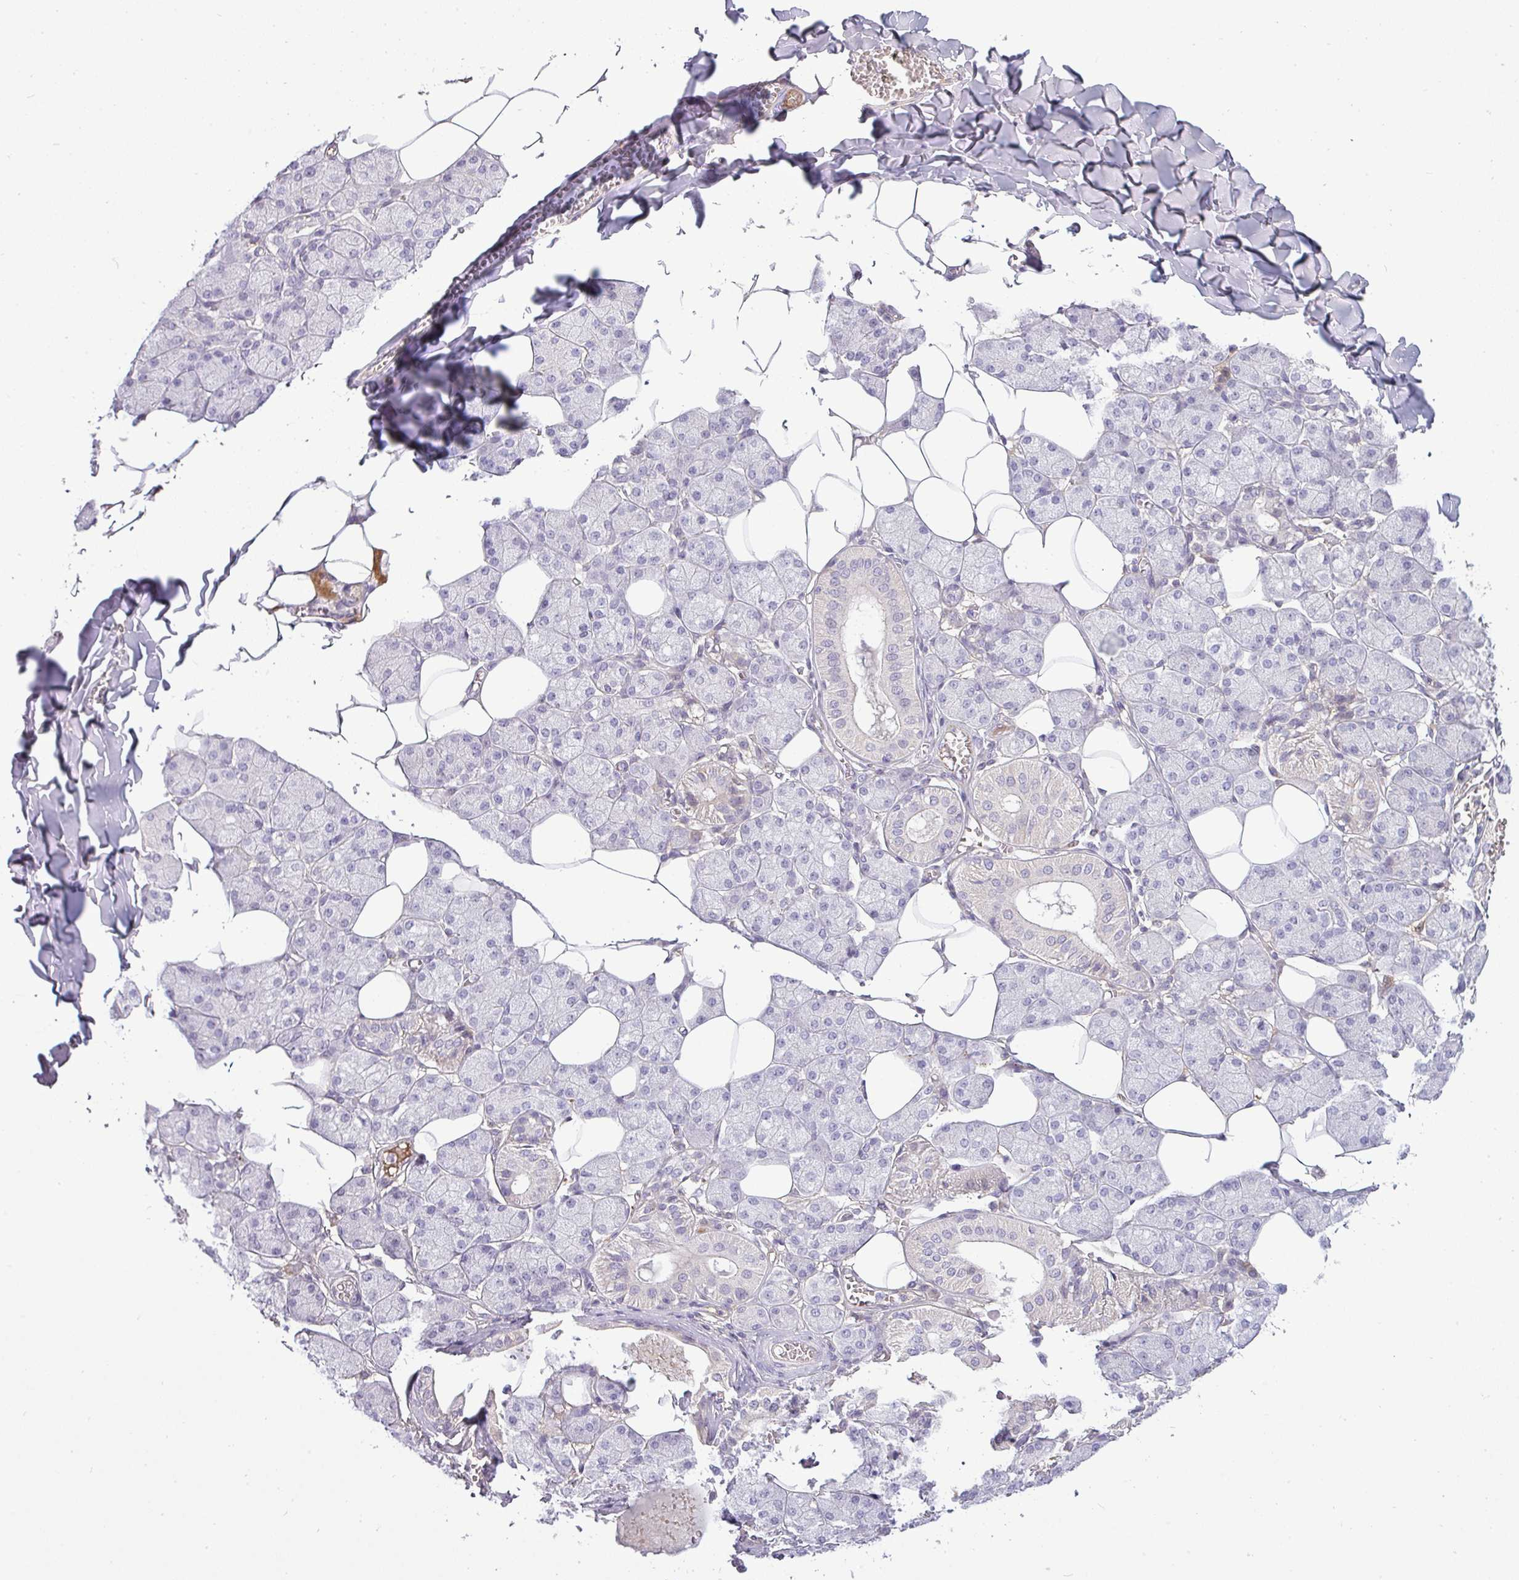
{"staining": {"intensity": "negative", "quantity": "none", "location": "none"}, "tissue": "salivary gland", "cell_type": "Glandular cells", "image_type": "normal", "snomed": [{"axis": "morphology", "description": "Normal tissue, NOS"}, {"axis": "topography", "description": "Salivary gland"}], "caption": "The image demonstrates no significant positivity in glandular cells of salivary gland.", "gene": "APOM", "patient": {"sex": "female", "age": 33}}